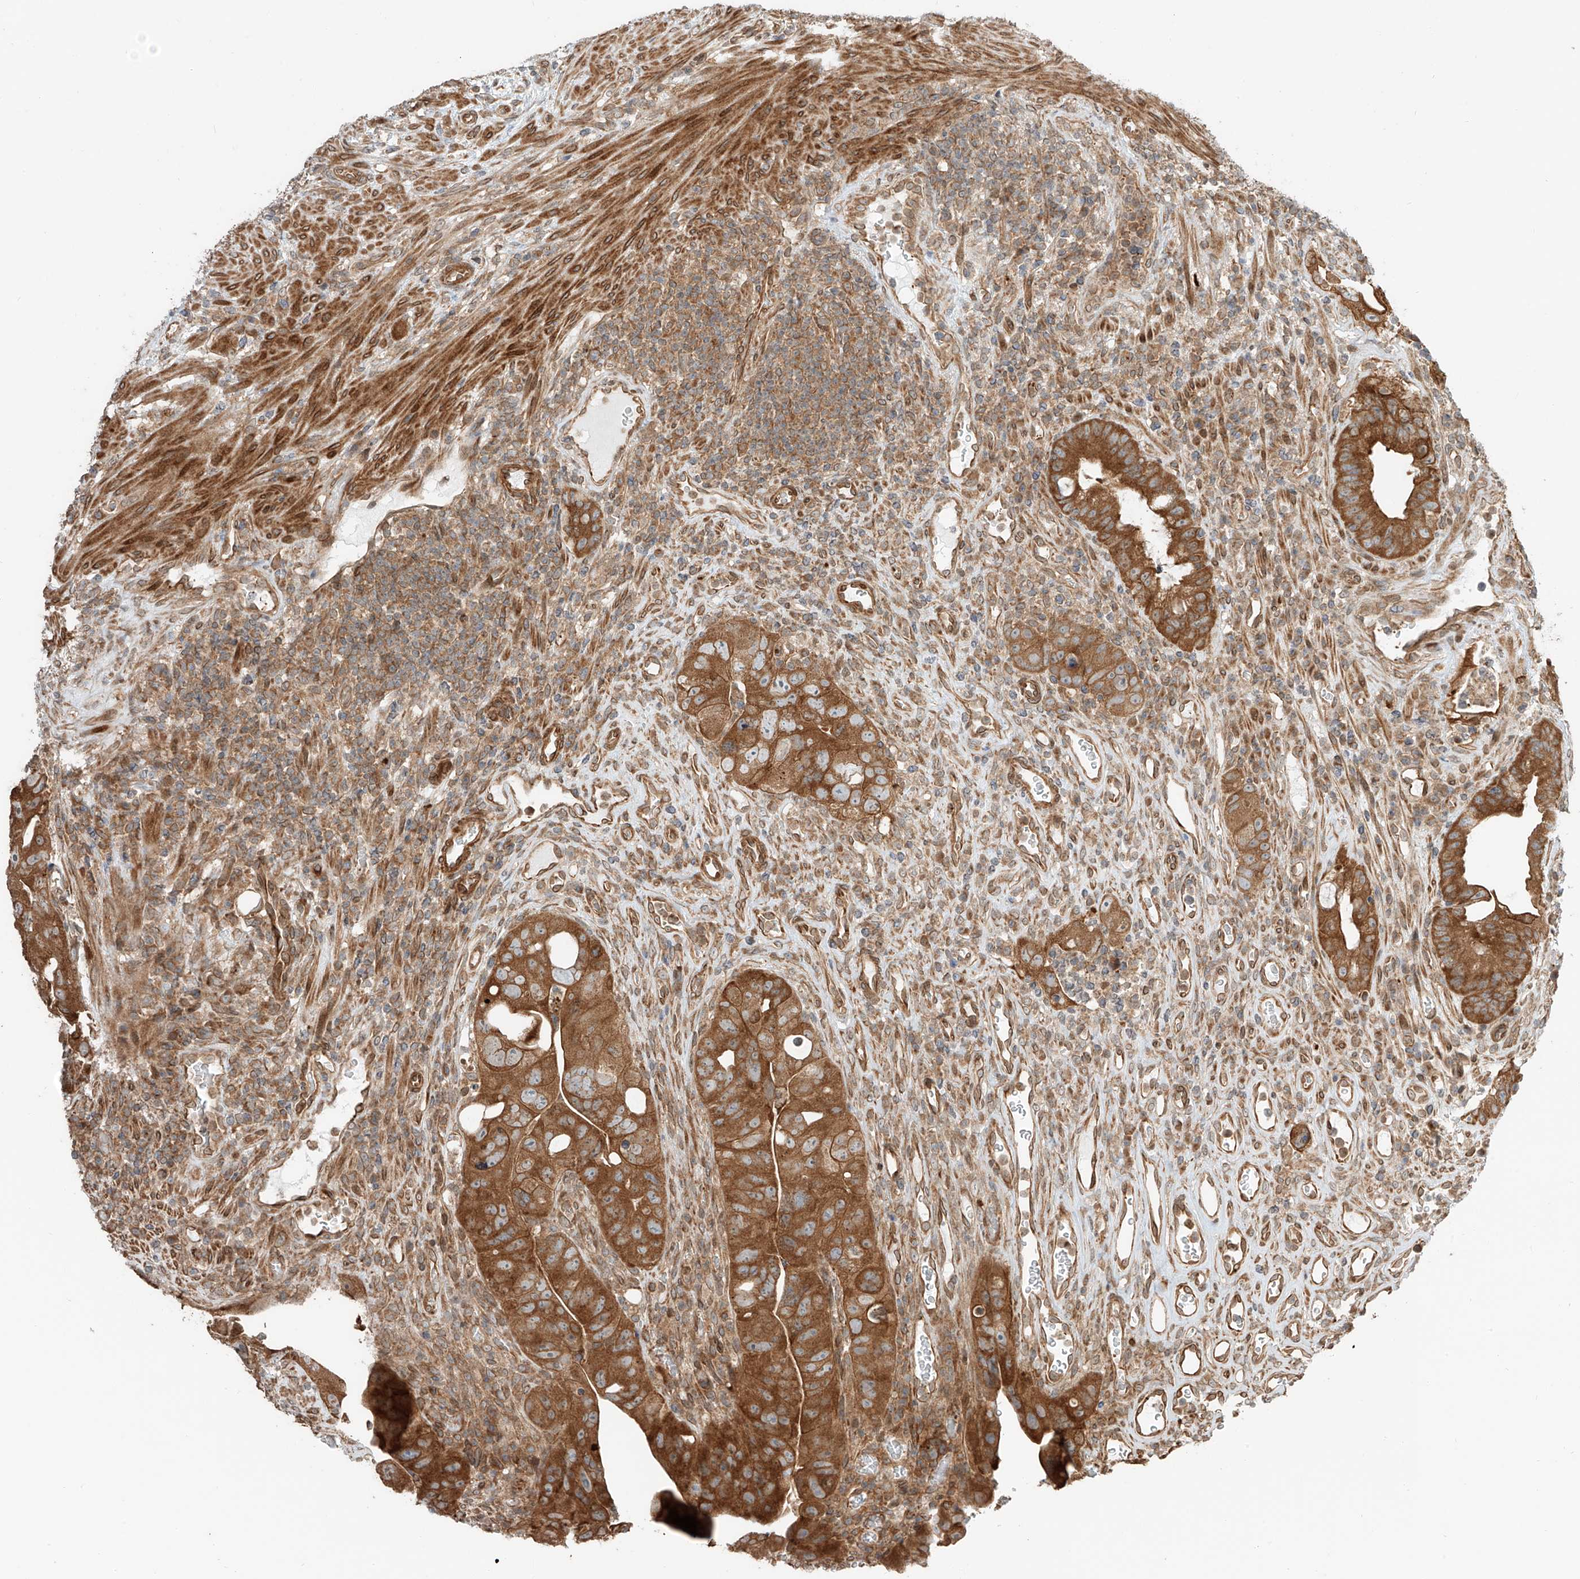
{"staining": {"intensity": "moderate", "quantity": ">75%", "location": "cytoplasmic/membranous"}, "tissue": "colorectal cancer", "cell_type": "Tumor cells", "image_type": "cancer", "snomed": [{"axis": "morphology", "description": "Adenocarcinoma, NOS"}, {"axis": "topography", "description": "Rectum"}], "caption": "Tumor cells demonstrate moderate cytoplasmic/membranous expression in about >75% of cells in colorectal adenocarcinoma.", "gene": "CEP162", "patient": {"sex": "male", "age": 59}}